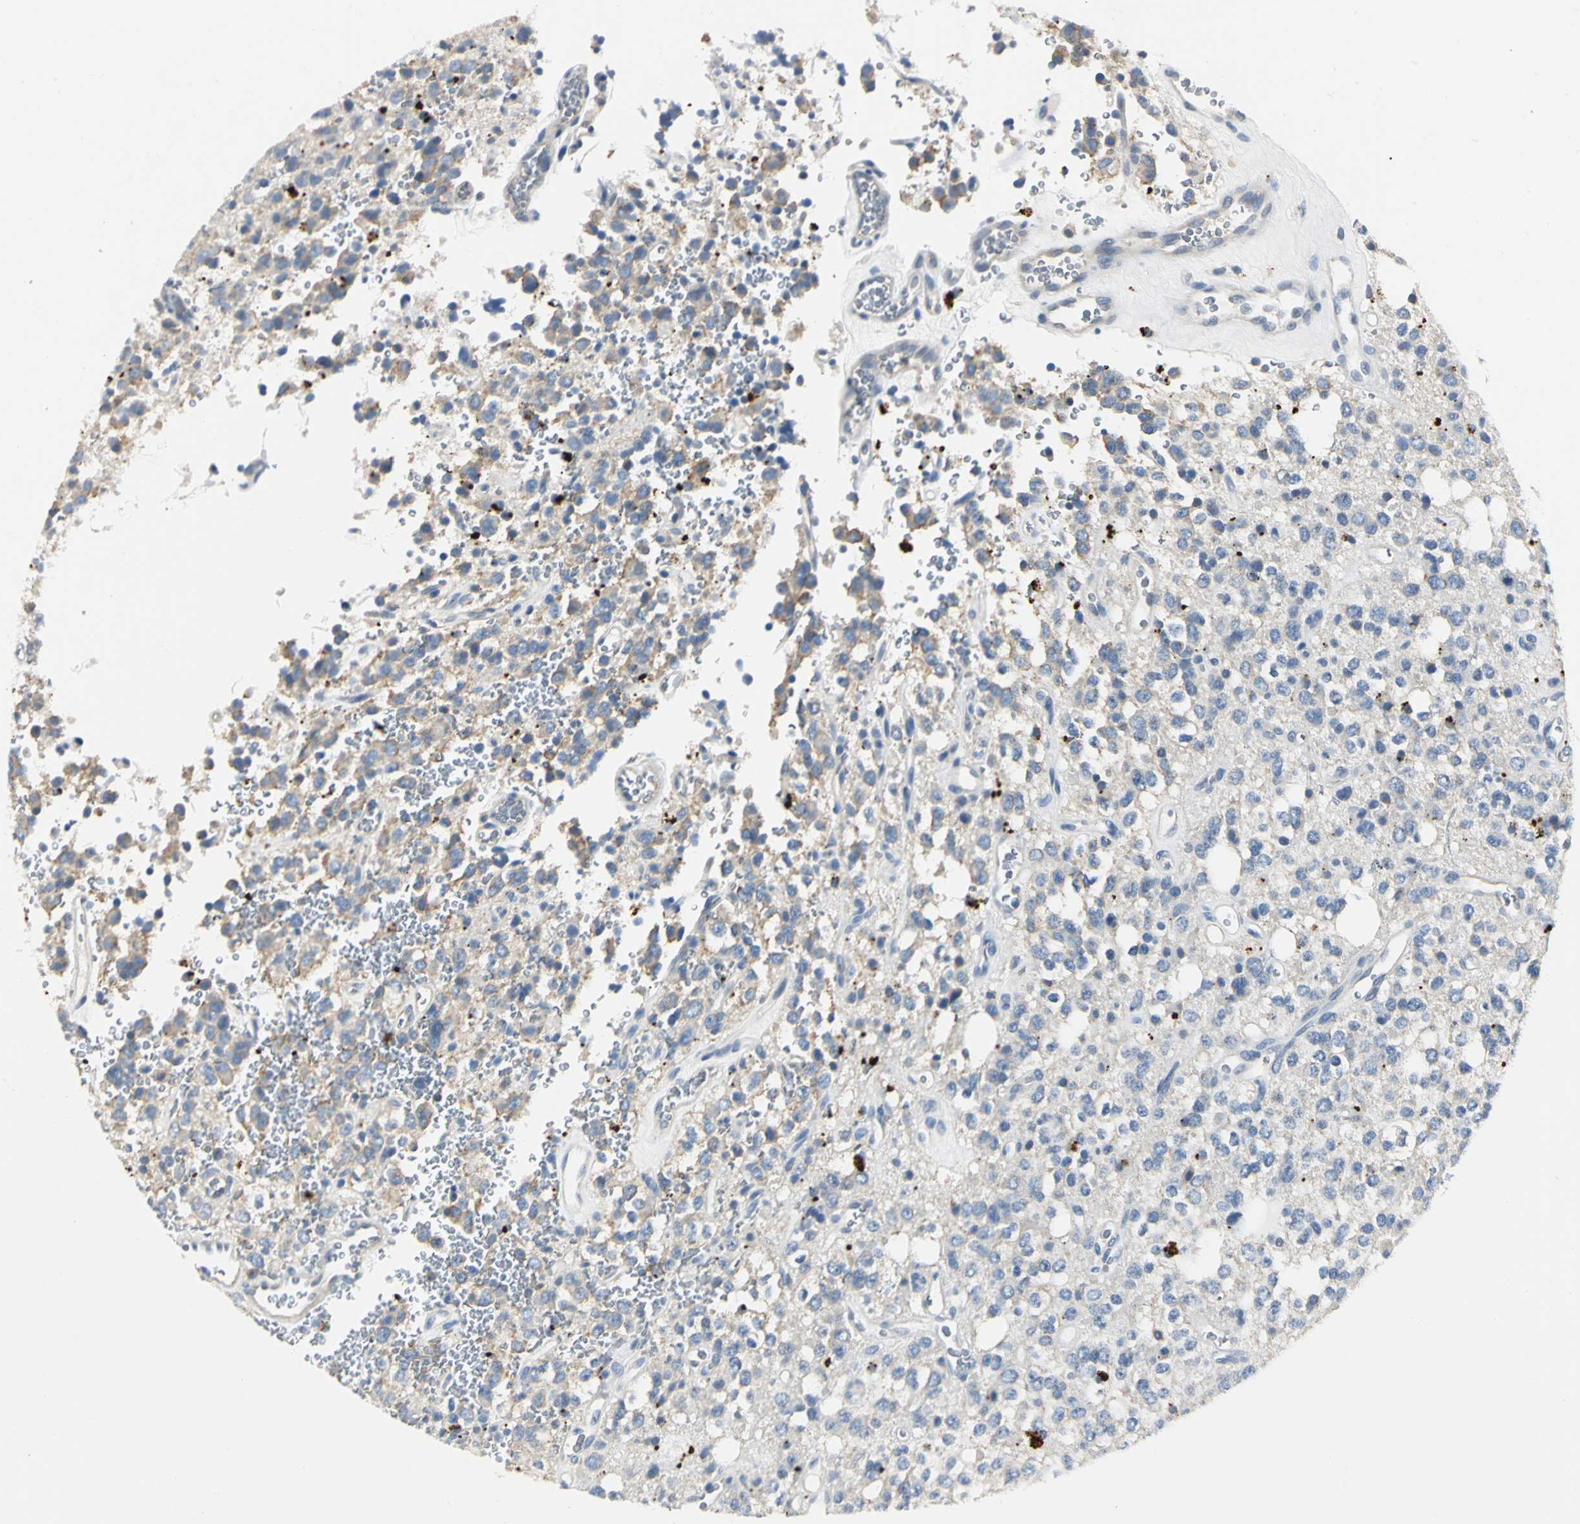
{"staining": {"intensity": "weak", "quantity": "<25%", "location": "cytoplasmic/membranous"}, "tissue": "glioma", "cell_type": "Tumor cells", "image_type": "cancer", "snomed": [{"axis": "morphology", "description": "Glioma, malignant, High grade"}, {"axis": "topography", "description": "Brain"}], "caption": "IHC micrograph of neoplastic tissue: human malignant high-grade glioma stained with DAB (3,3'-diaminobenzidine) displays no significant protein positivity in tumor cells.", "gene": "RIPOR1", "patient": {"sex": "male", "age": 47}}